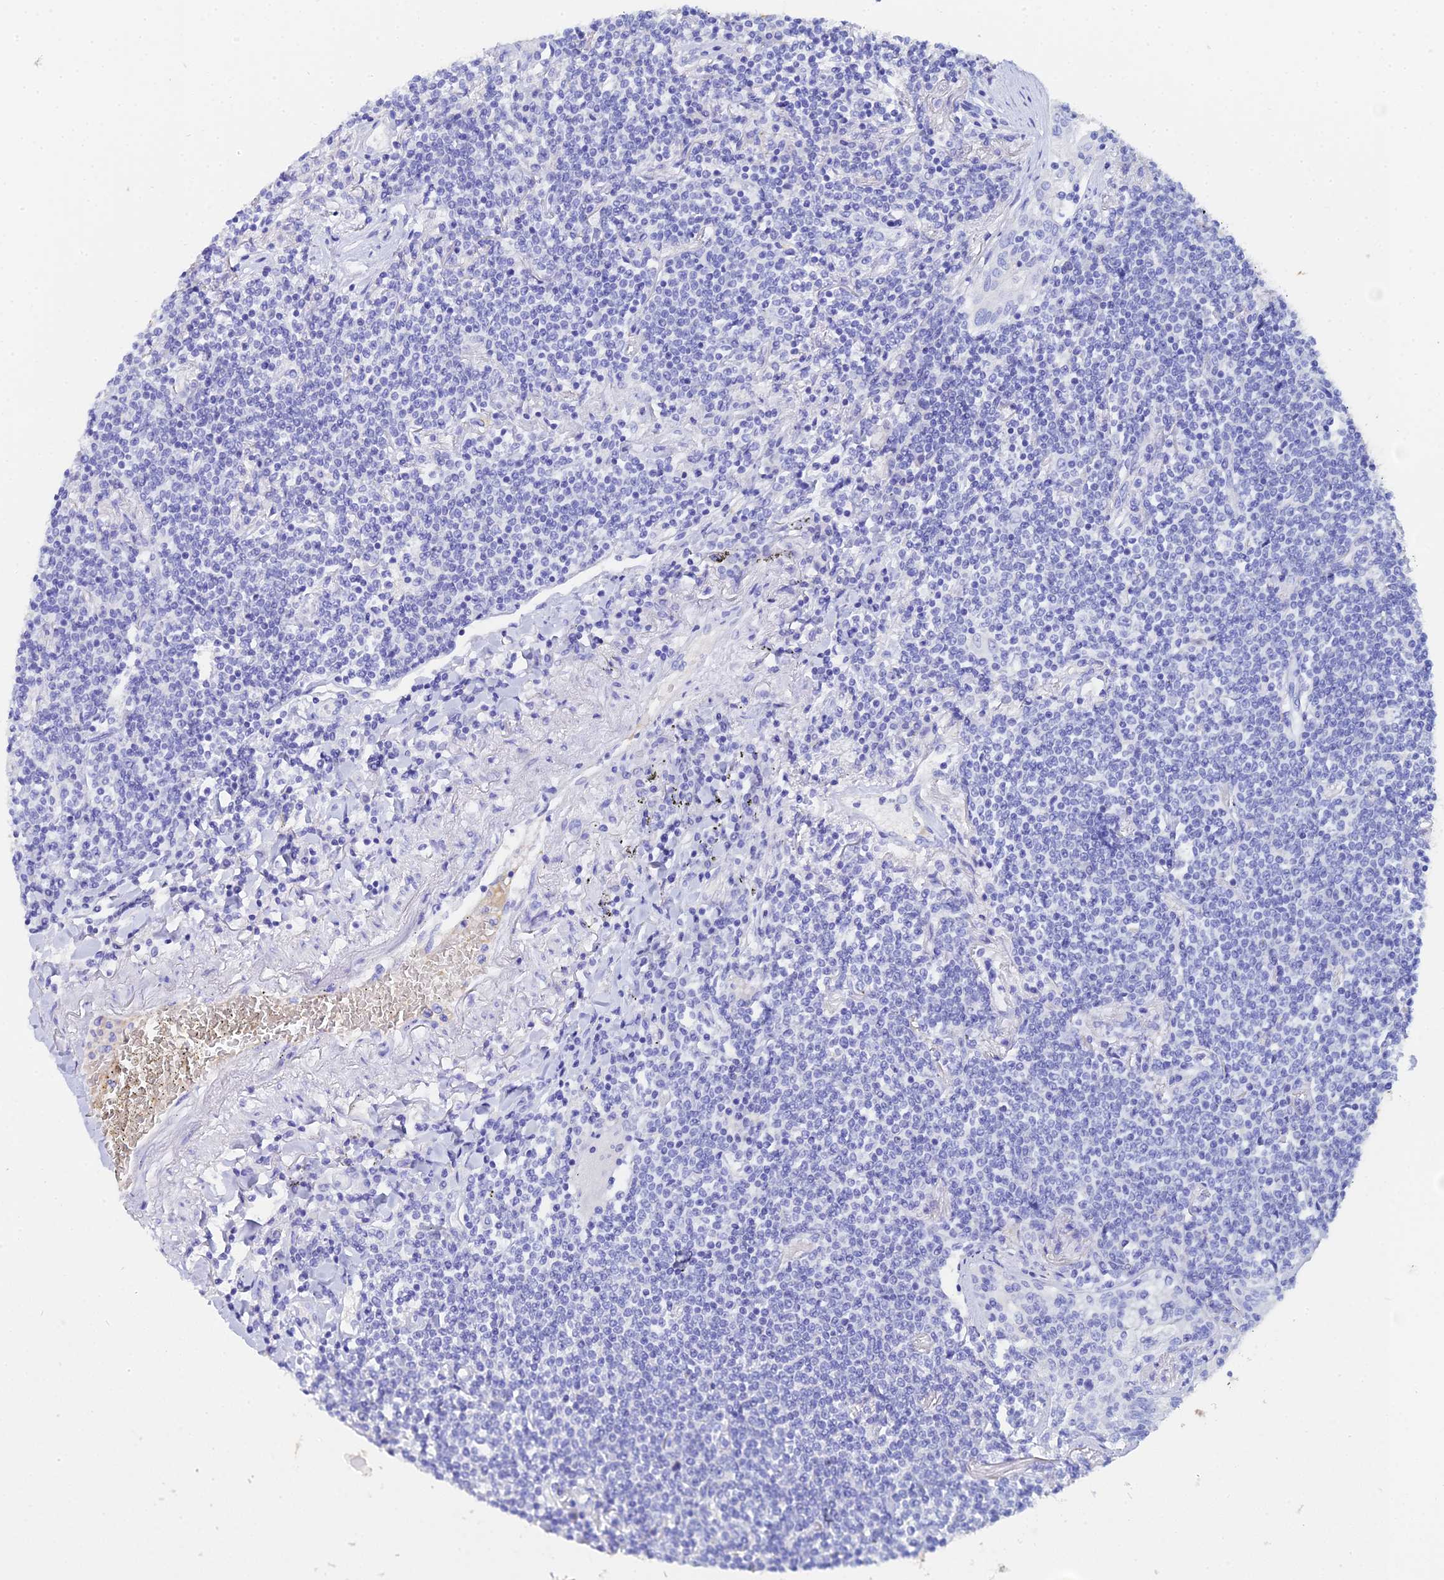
{"staining": {"intensity": "negative", "quantity": "none", "location": "none"}, "tissue": "lymphoma", "cell_type": "Tumor cells", "image_type": "cancer", "snomed": [{"axis": "morphology", "description": "Malignant lymphoma, non-Hodgkin's type, Low grade"}, {"axis": "topography", "description": "Lung"}], "caption": "High power microscopy image of an IHC micrograph of low-grade malignant lymphoma, non-Hodgkin's type, revealing no significant expression in tumor cells. (DAB (3,3'-diaminobenzidine) immunohistochemistry with hematoxylin counter stain).", "gene": "CELA3A", "patient": {"sex": "female", "age": 71}}